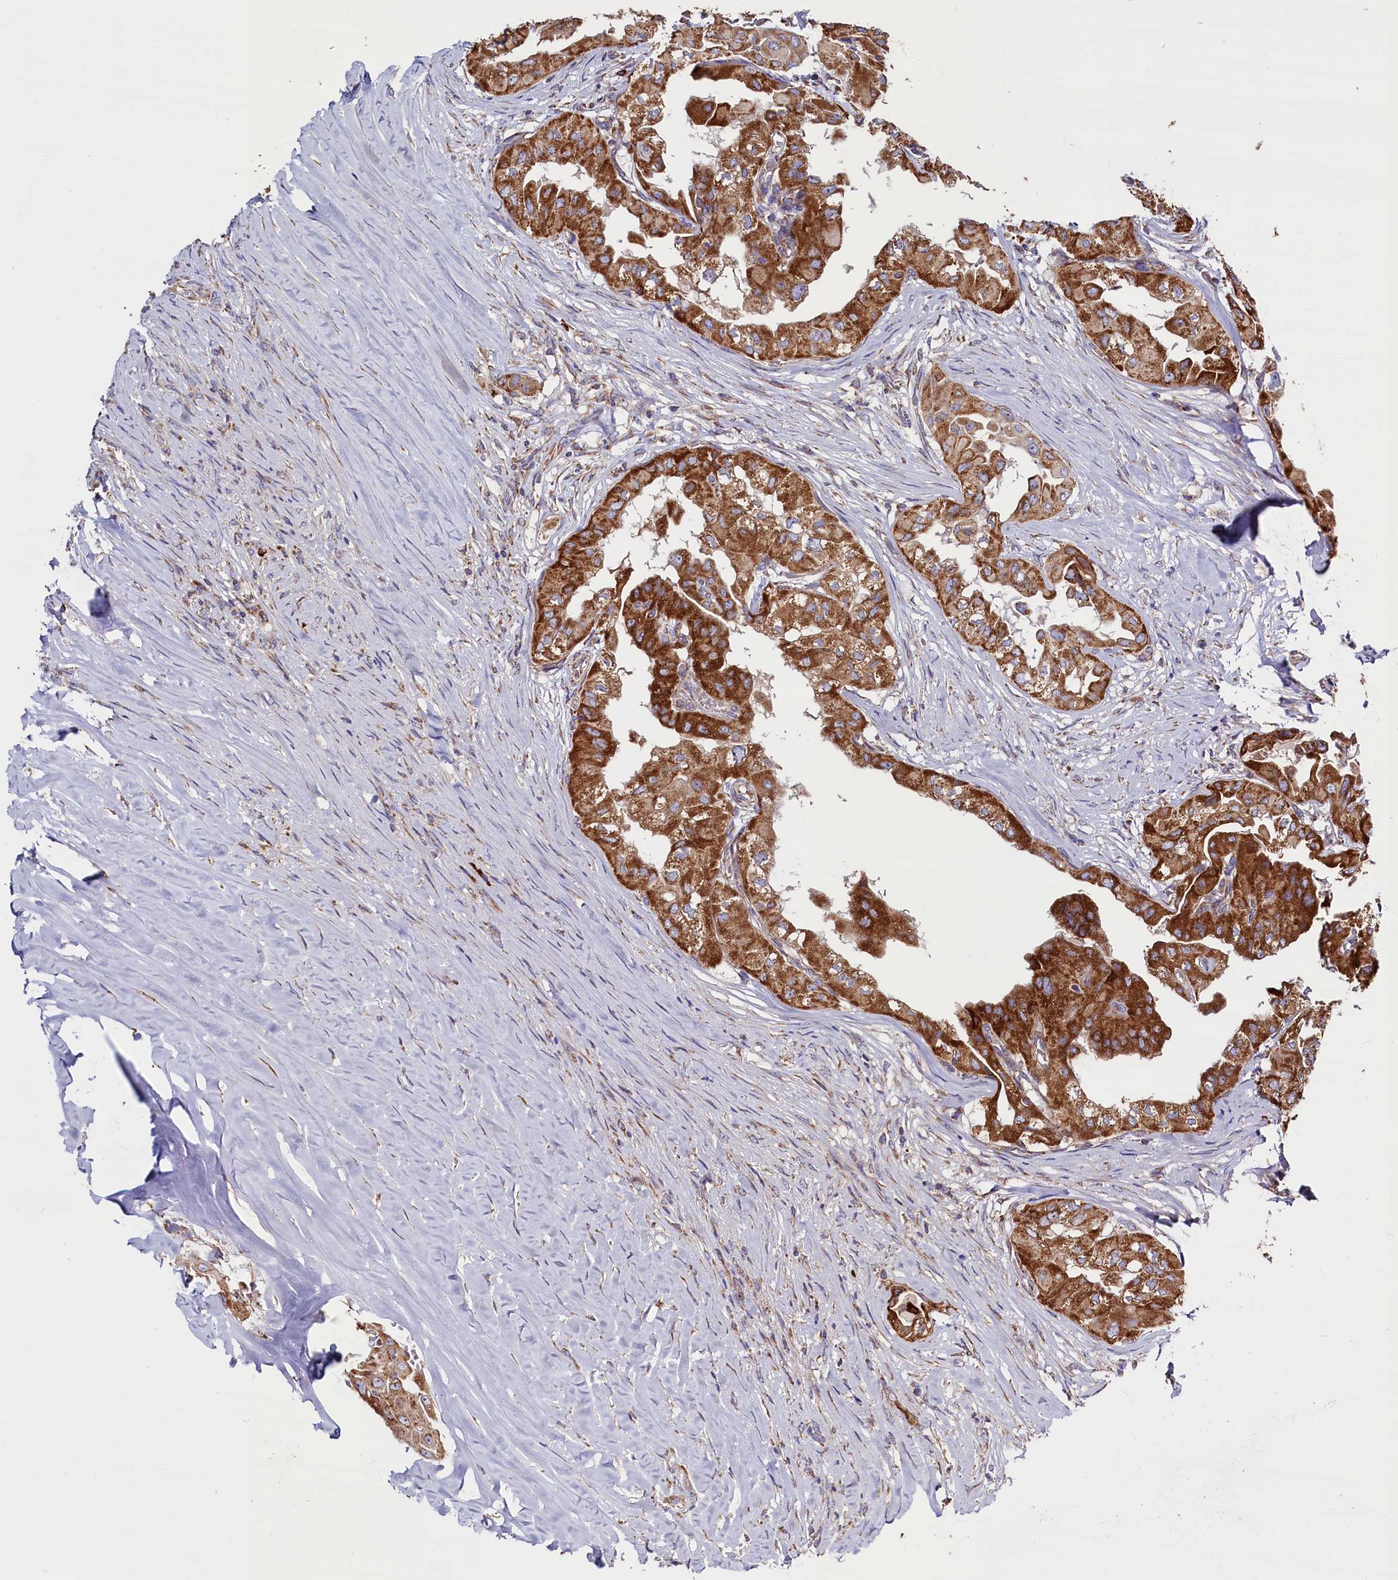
{"staining": {"intensity": "strong", "quantity": ">75%", "location": "cytoplasmic/membranous"}, "tissue": "thyroid cancer", "cell_type": "Tumor cells", "image_type": "cancer", "snomed": [{"axis": "morphology", "description": "Papillary adenocarcinoma, NOS"}, {"axis": "topography", "description": "Thyroid gland"}], "caption": "High-magnification brightfield microscopy of thyroid cancer (papillary adenocarcinoma) stained with DAB (3,3'-diaminobenzidine) (brown) and counterstained with hematoxylin (blue). tumor cells exhibit strong cytoplasmic/membranous staining is identified in approximately>75% of cells. Nuclei are stained in blue.", "gene": "ZSWIM1", "patient": {"sex": "female", "age": 59}}